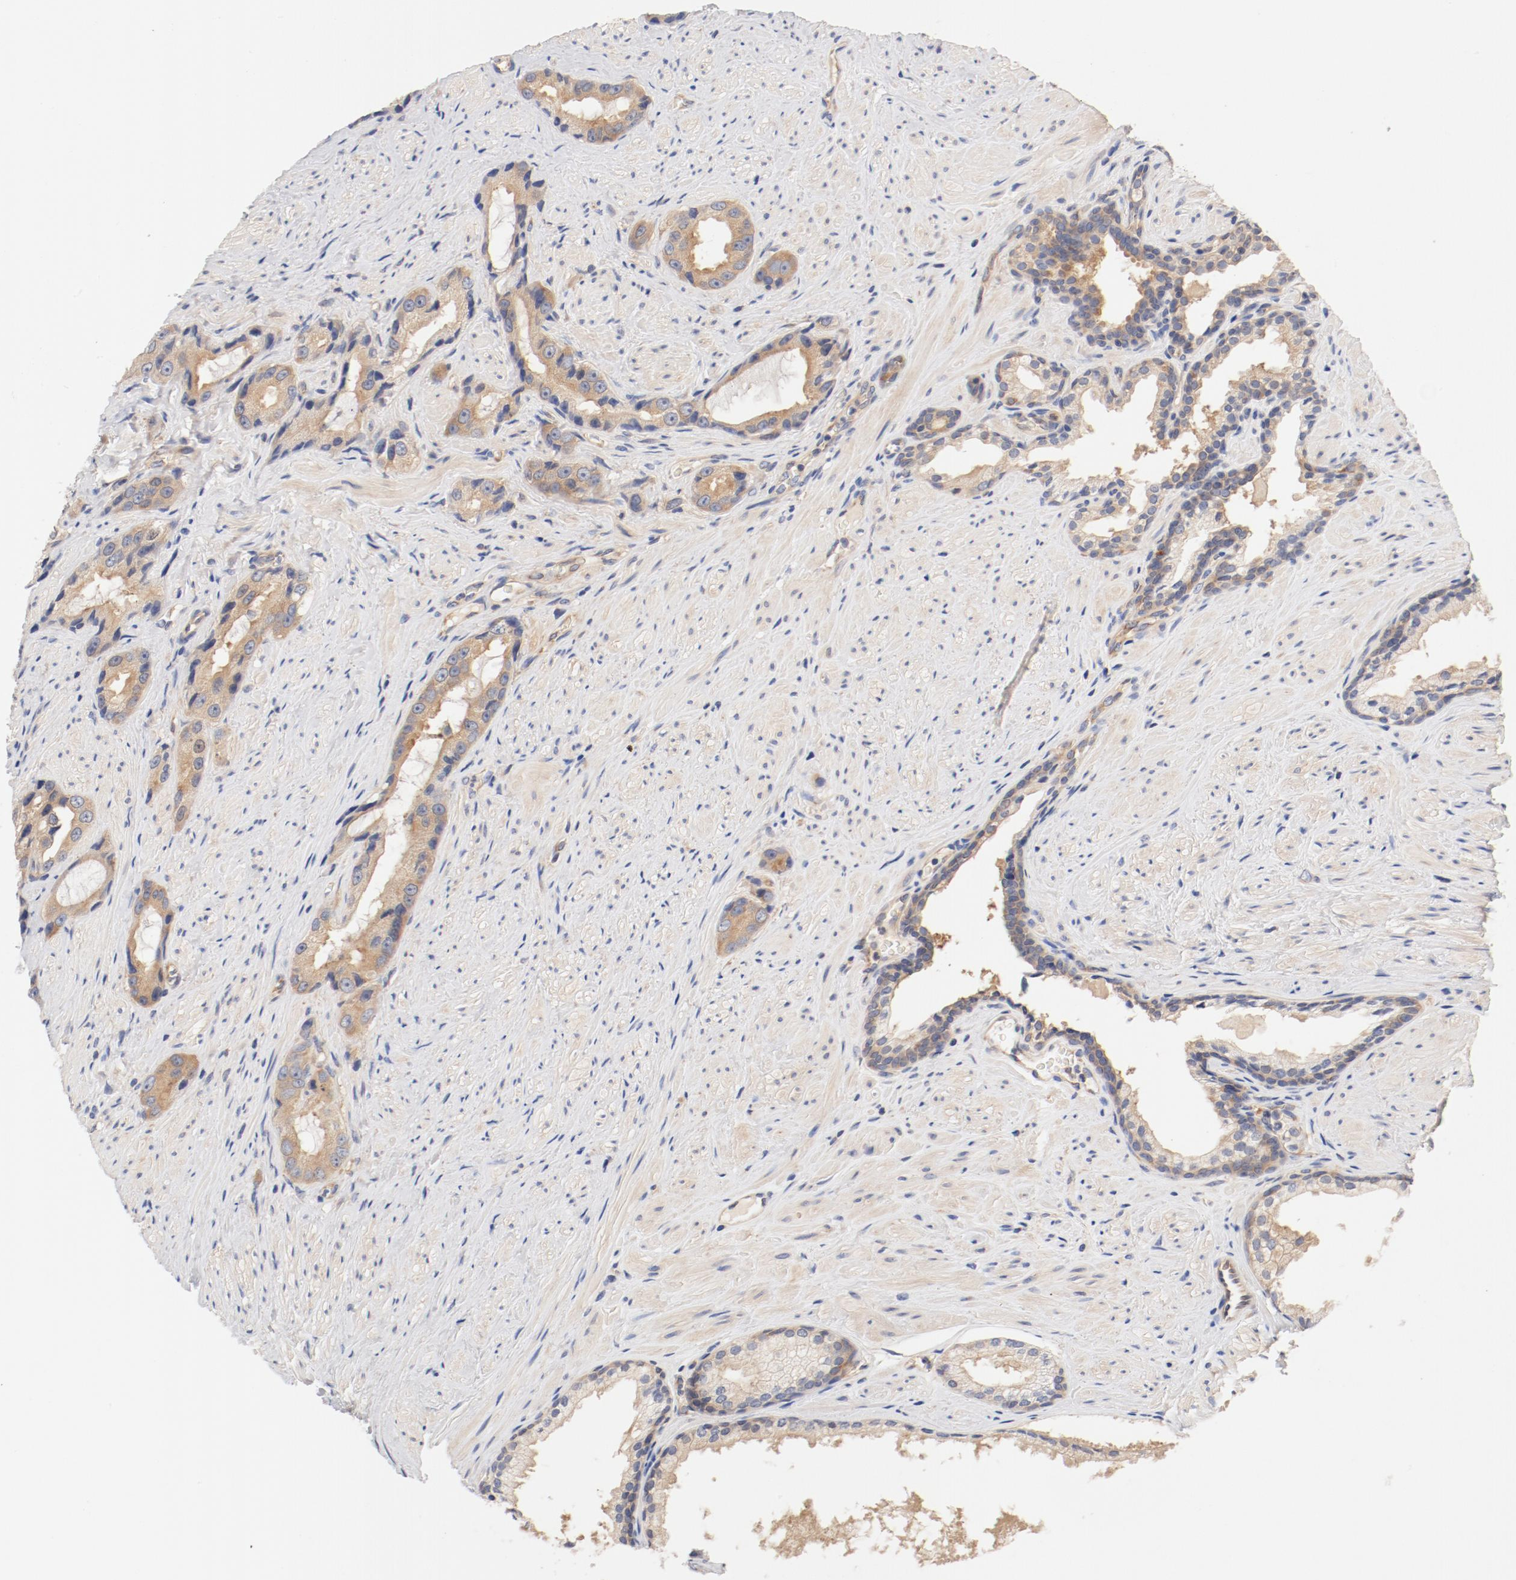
{"staining": {"intensity": "weak", "quantity": ">75%", "location": "cytoplasmic/membranous"}, "tissue": "prostate cancer", "cell_type": "Tumor cells", "image_type": "cancer", "snomed": [{"axis": "morphology", "description": "Adenocarcinoma, Medium grade"}, {"axis": "topography", "description": "Prostate"}], "caption": "Immunohistochemical staining of human prostate cancer (medium-grade adenocarcinoma) demonstrates low levels of weak cytoplasmic/membranous protein positivity in approximately >75% of tumor cells.", "gene": "DYNC1H1", "patient": {"sex": "male", "age": 60}}